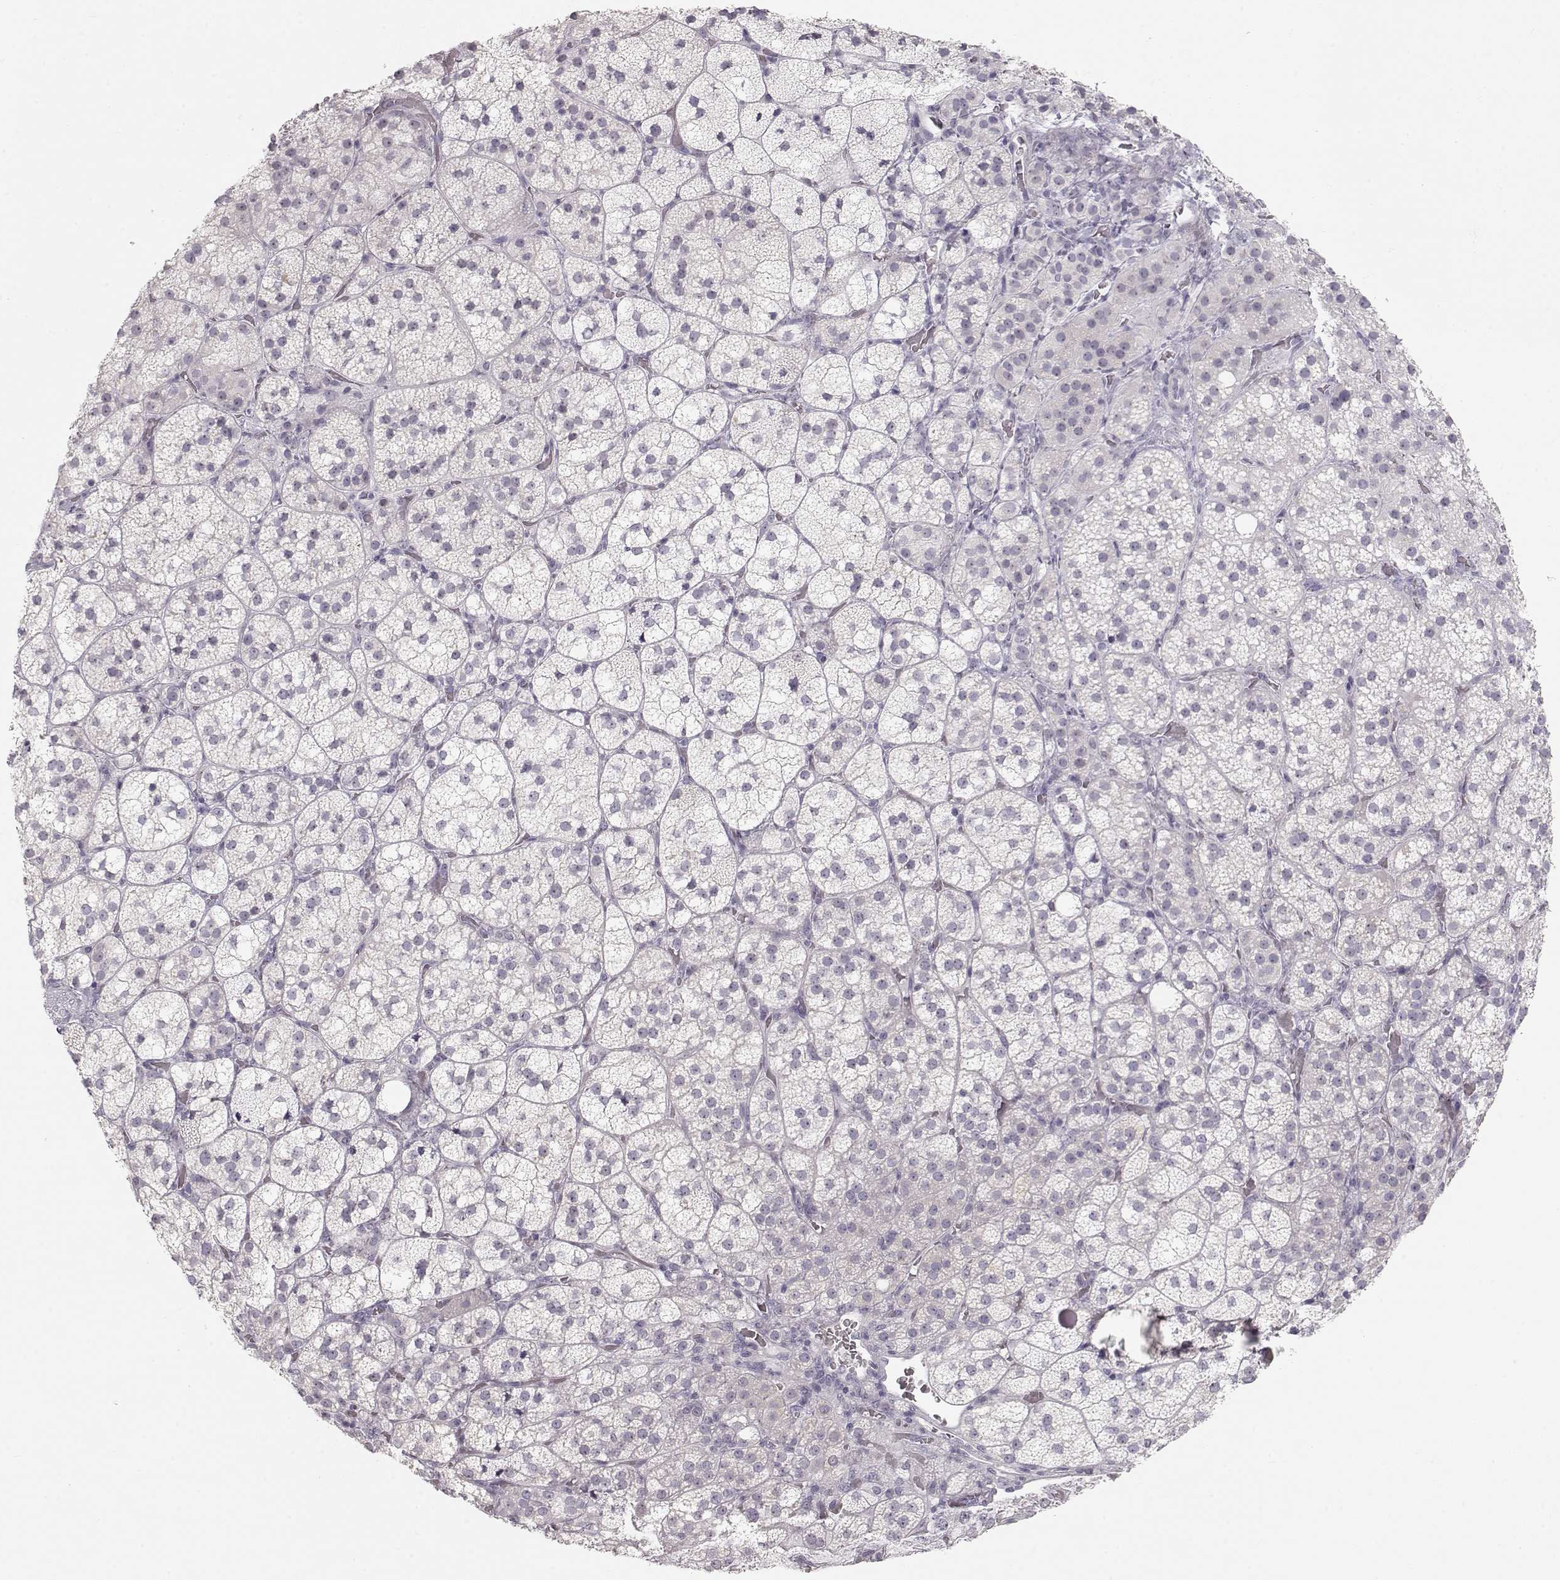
{"staining": {"intensity": "negative", "quantity": "none", "location": "none"}, "tissue": "adrenal gland", "cell_type": "Glandular cells", "image_type": "normal", "snomed": [{"axis": "morphology", "description": "Normal tissue, NOS"}, {"axis": "topography", "description": "Adrenal gland"}], "caption": "Histopathology image shows no significant protein expression in glandular cells of normal adrenal gland.", "gene": "FAM205A", "patient": {"sex": "female", "age": 60}}